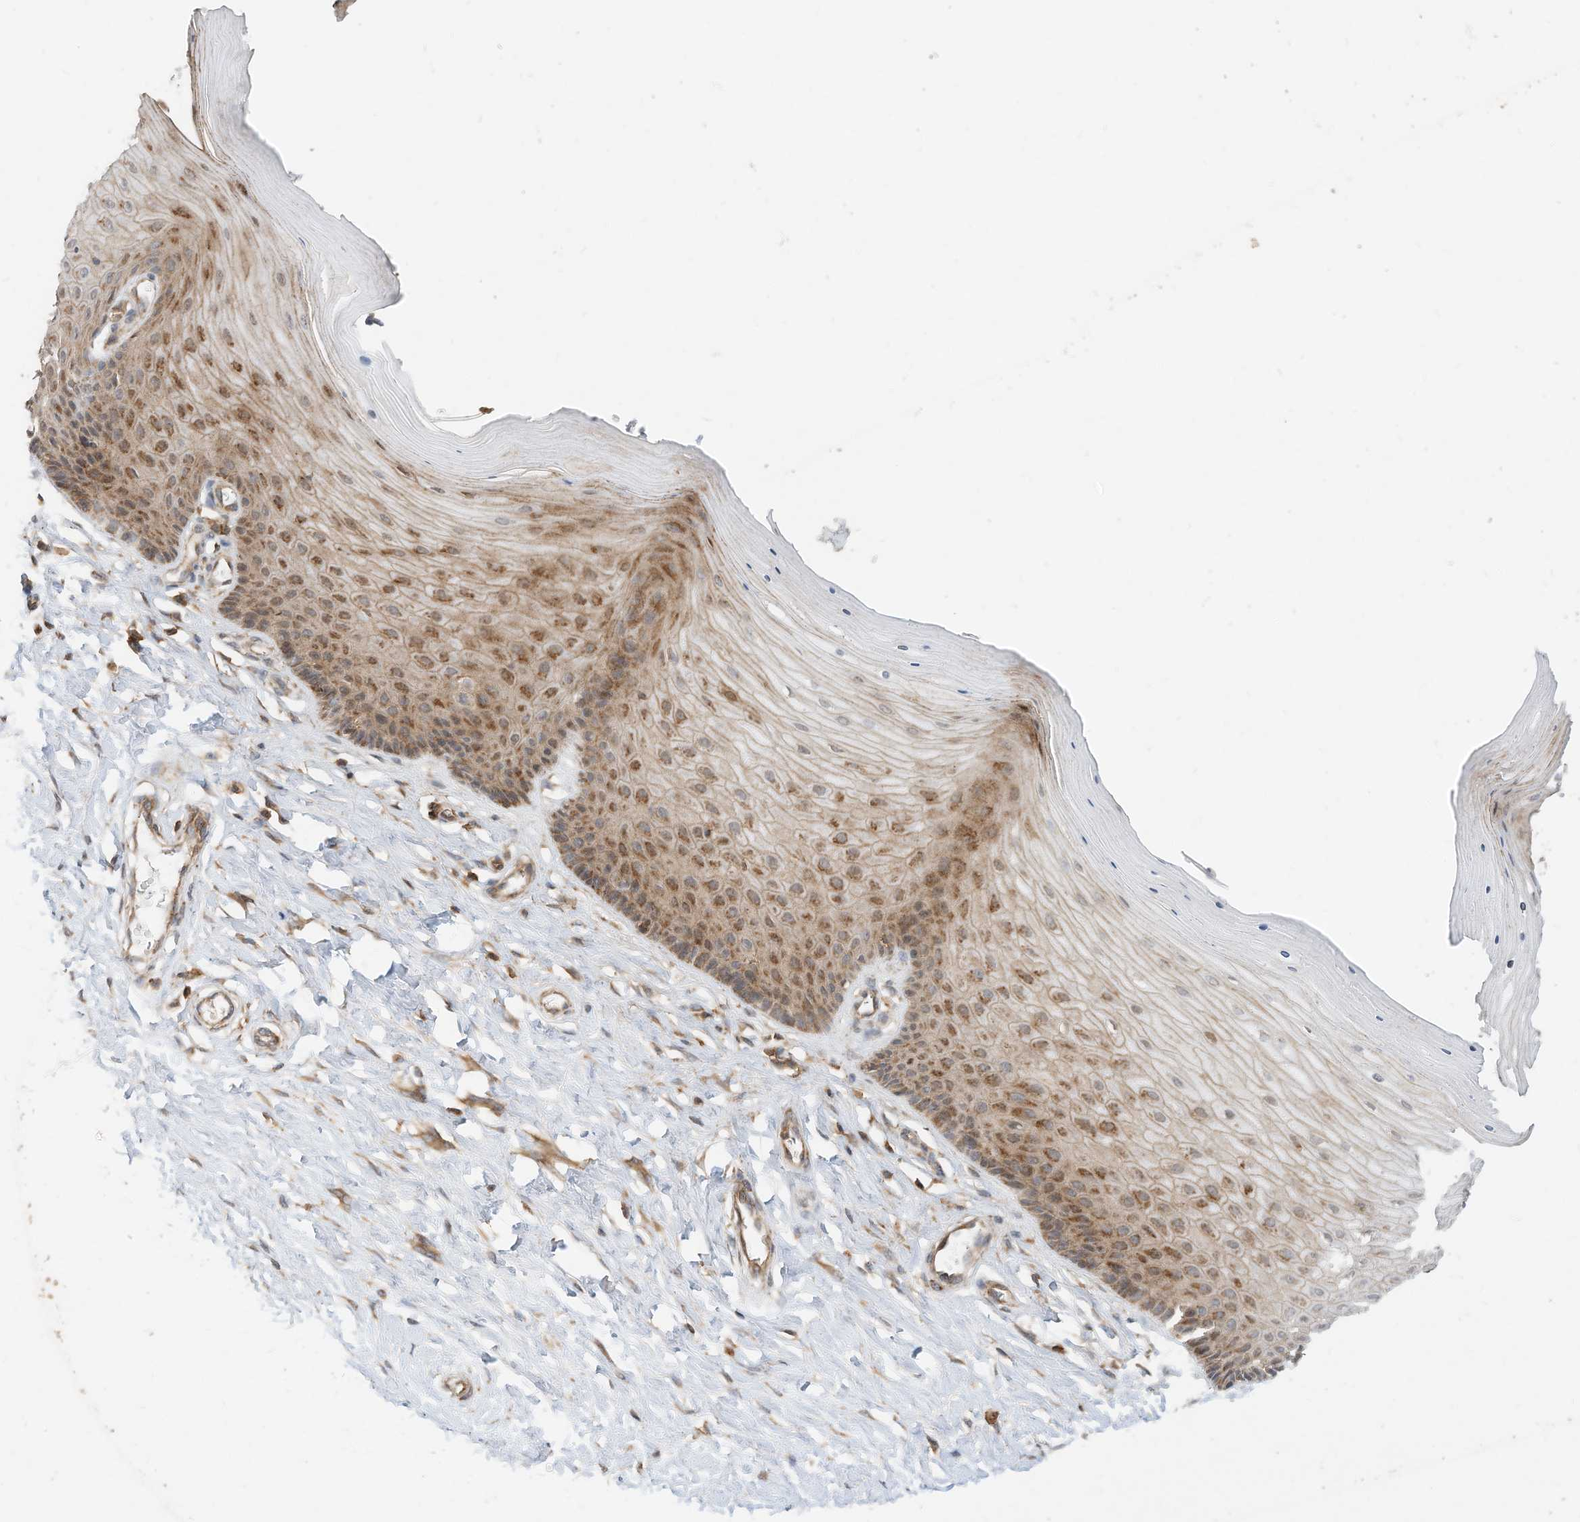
{"staining": {"intensity": "moderate", "quantity": ">75%", "location": "cytoplasmic/membranous"}, "tissue": "cervix", "cell_type": "Glandular cells", "image_type": "normal", "snomed": [{"axis": "morphology", "description": "Normal tissue, NOS"}, {"axis": "topography", "description": "Cervix"}], "caption": "A medium amount of moderate cytoplasmic/membranous staining is appreciated in about >75% of glandular cells in benign cervix.", "gene": "CPAMD8", "patient": {"sex": "female", "age": 55}}